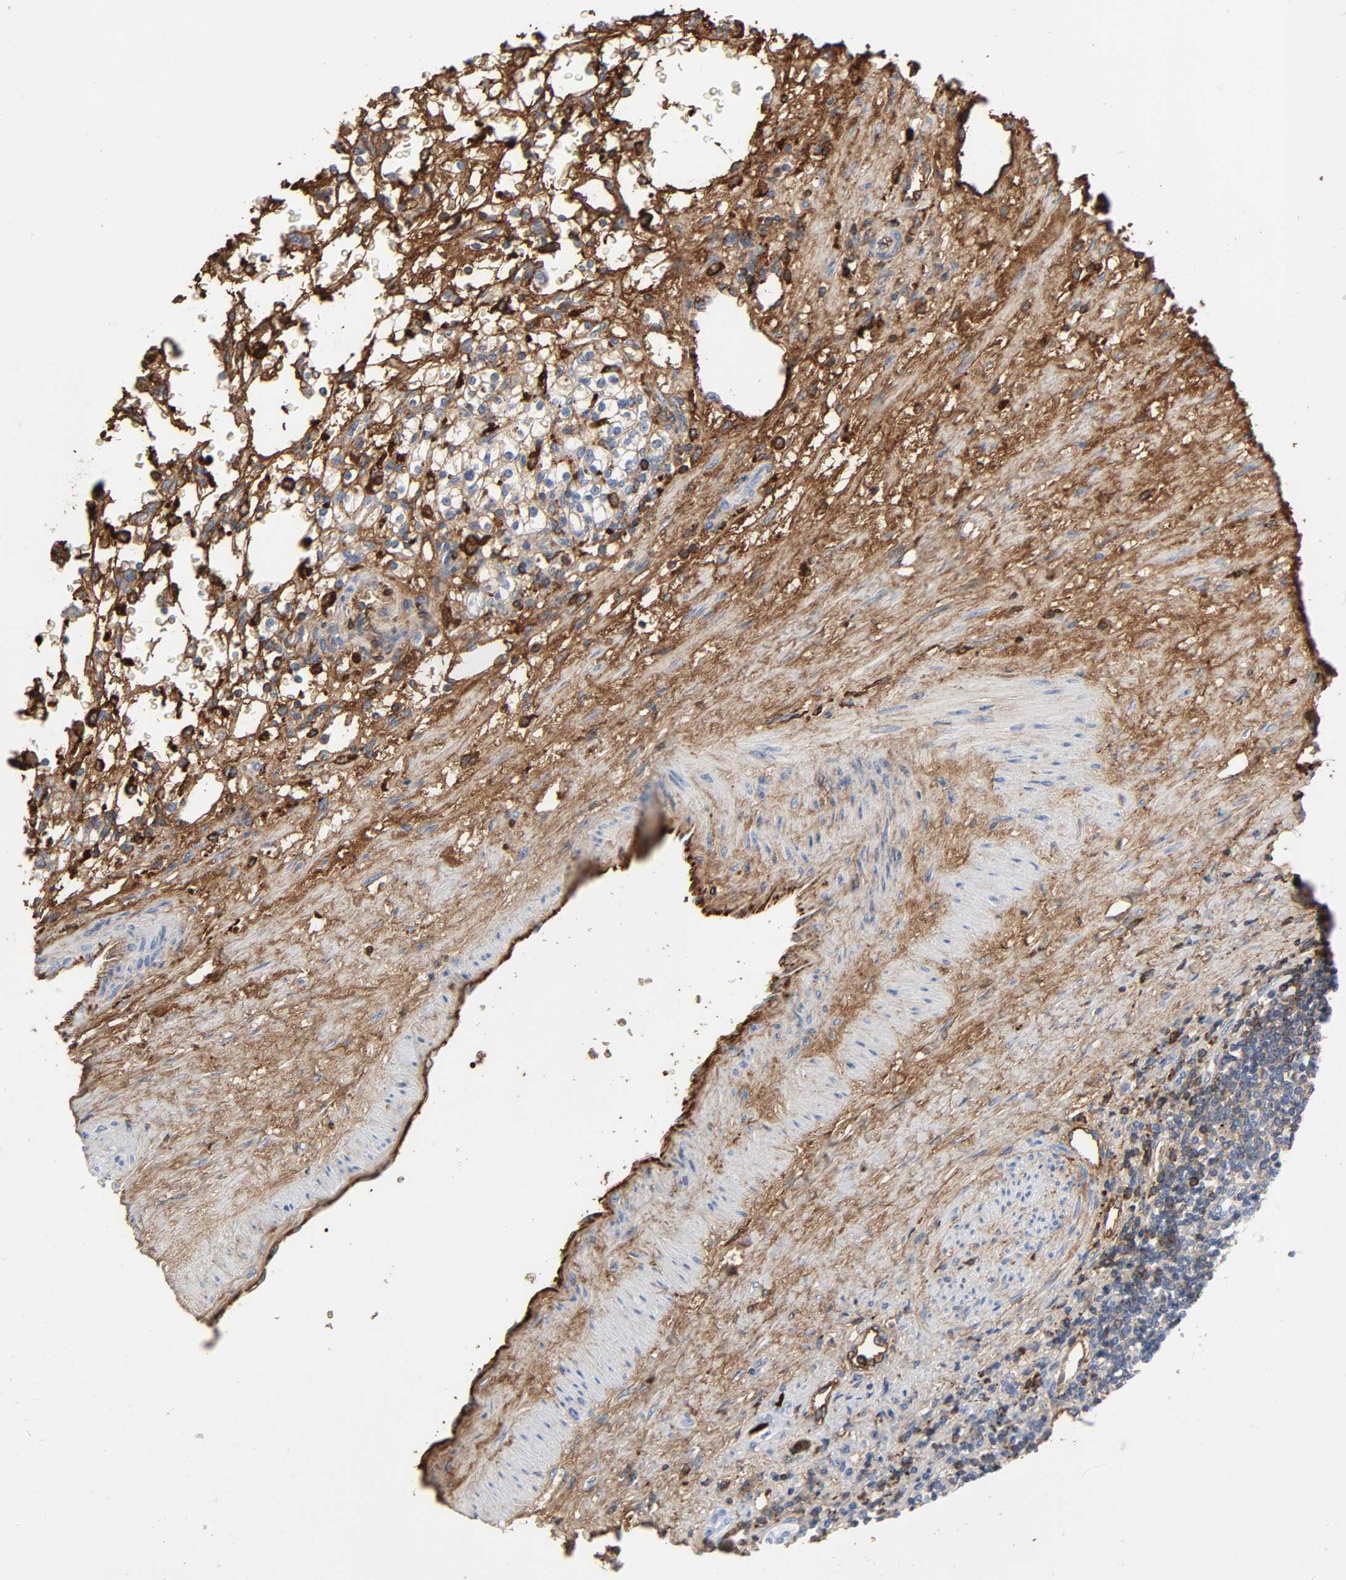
{"staining": {"intensity": "moderate", "quantity": ">75%", "location": "cytoplasmic/membranous"}, "tissue": "renal cancer", "cell_type": "Tumor cells", "image_type": "cancer", "snomed": [{"axis": "morphology", "description": "Normal tissue, NOS"}, {"axis": "morphology", "description": "Adenocarcinoma, NOS"}, {"axis": "topography", "description": "Kidney"}], "caption": "Immunohistochemical staining of renal adenocarcinoma reveals medium levels of moderate cytoplasmic/membranous staining in about >75% of tumor cells.", "gene": "C3", "patient": {"sex": "female", "age": 55}}